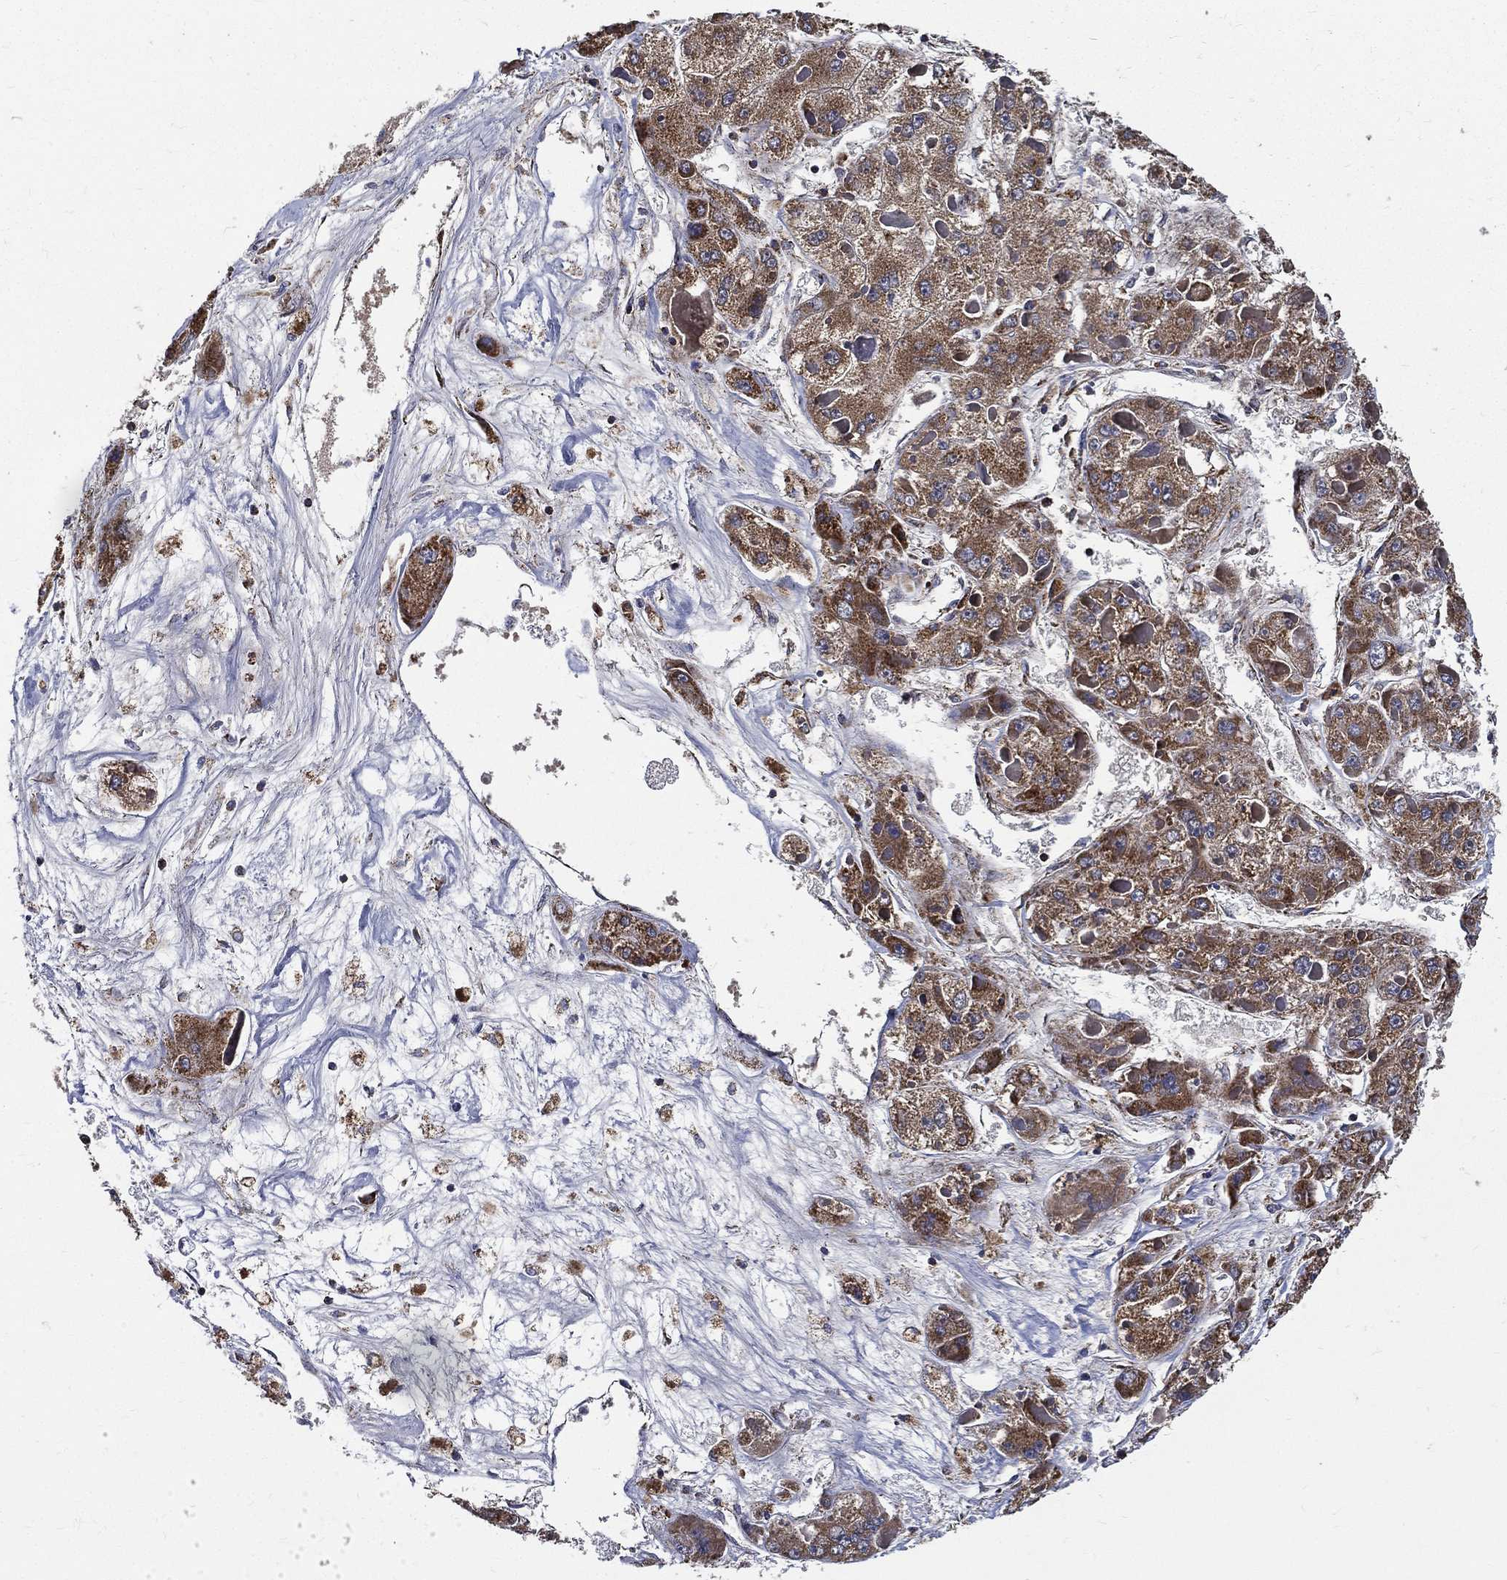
{"staining": {"intensity": "strong", "quantity": ">75%", "location": "cytoplasmic/membranous"}, "tissue": "liver cancer", "cell_type": "Tumor cells", "image_type": "cancer", "snomed": [{"axis": "morphology", "description": "Carcinoma, Hepatocellular, NOS"}, {"axis": "topography", "description": "Liver"}], "caption": "Liver cancer was stained to show a protein in brown. There is high levels of strong cytoplasmic/membranous expression in about >75% of tumor cells.", "gene": "NDUFAB1", "patient": {"sex": "female", "age": 73}}